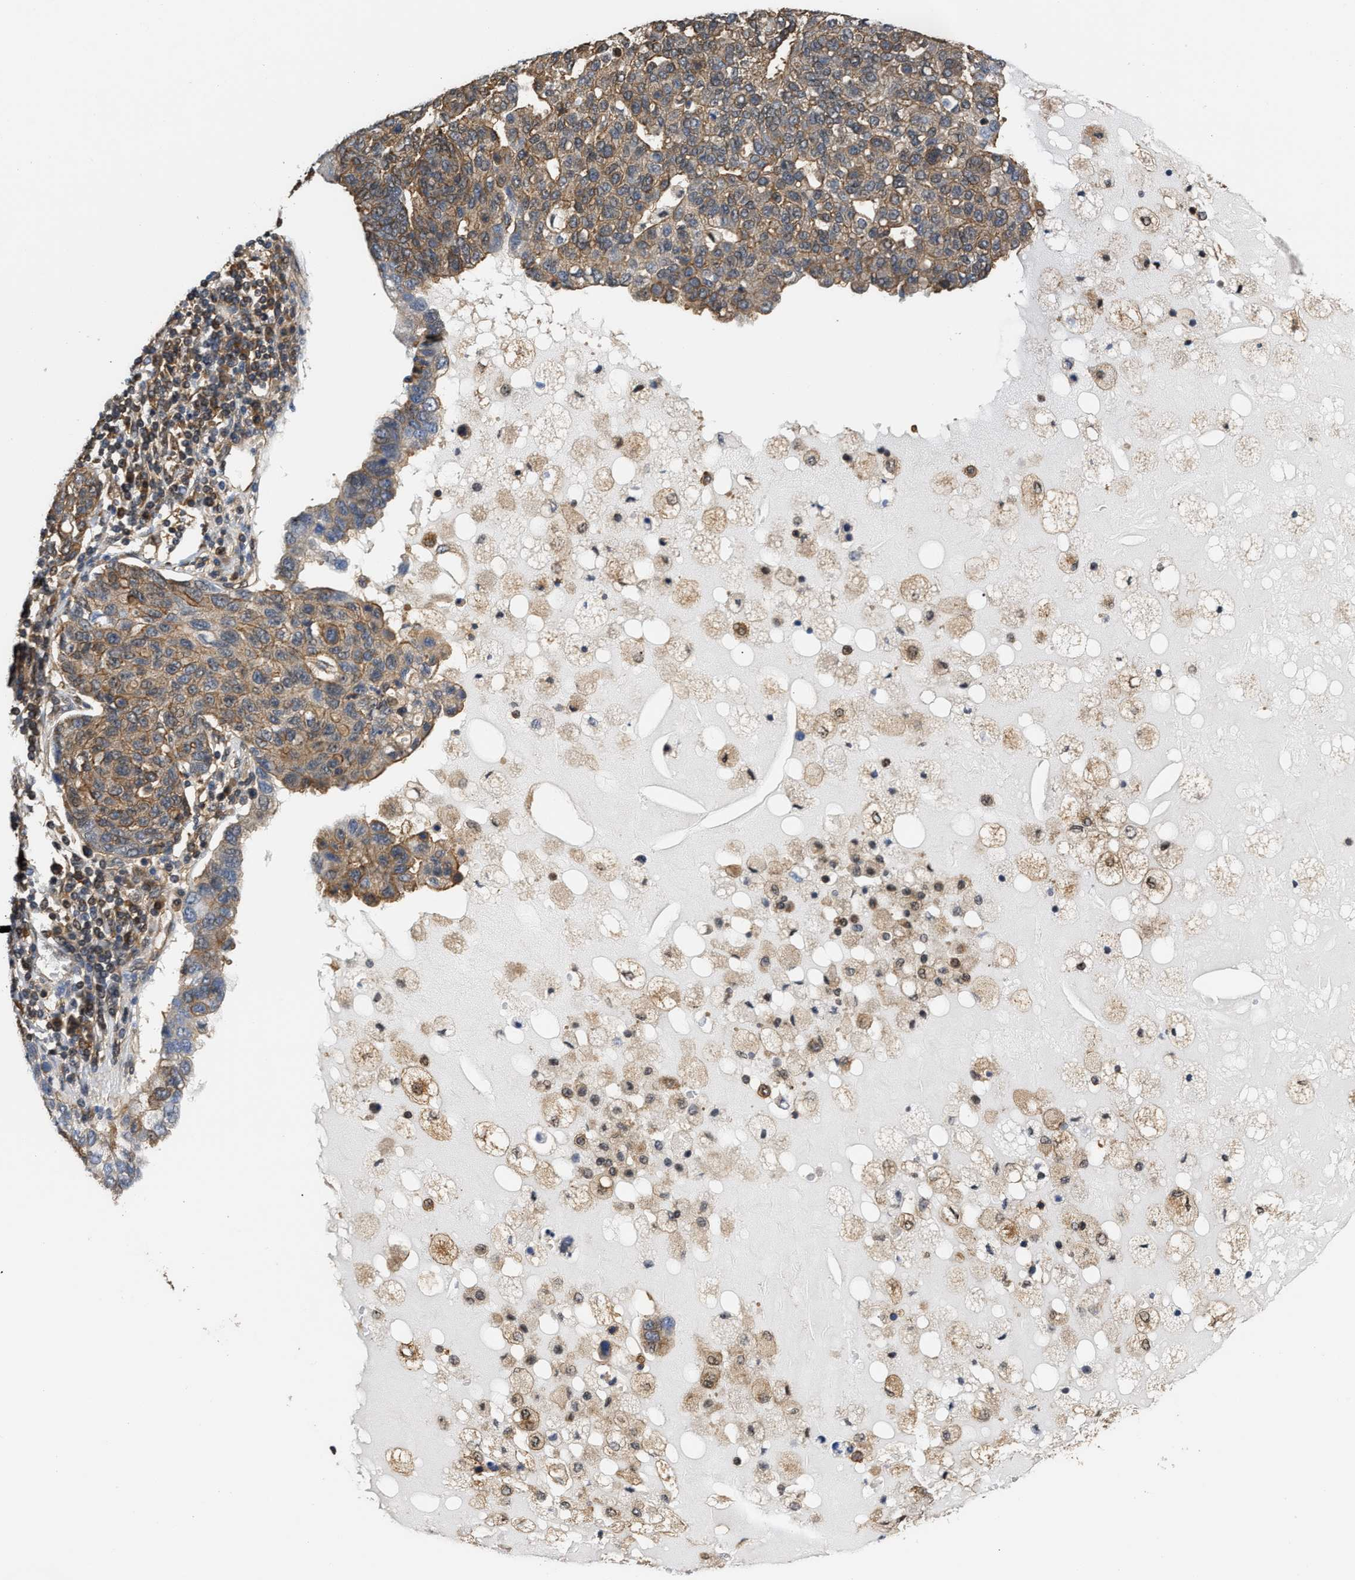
{"staining": {"intensity": "moderate", "quantity": ">75%", "location": "cytoplasmic/membranous"}, "tissue": "pancreatic cancer", "cell_type": "Tumor cells", "image_type": "cancer", "snomed": [{"axis": "morphology", "description": "Adenocarcinoma, NOS"}, {"axis": "topography", "description": "Pancreas"}], "caption": "Brown immunohistochemical staining in human pancreatic cancer (adenocarcinoma) demonstrates moderate cytoplasmic/membranous expression in approximately >75% of tumor cells.", "gene": "SCAI", "patient": {"sex": "female", "age": 61}}